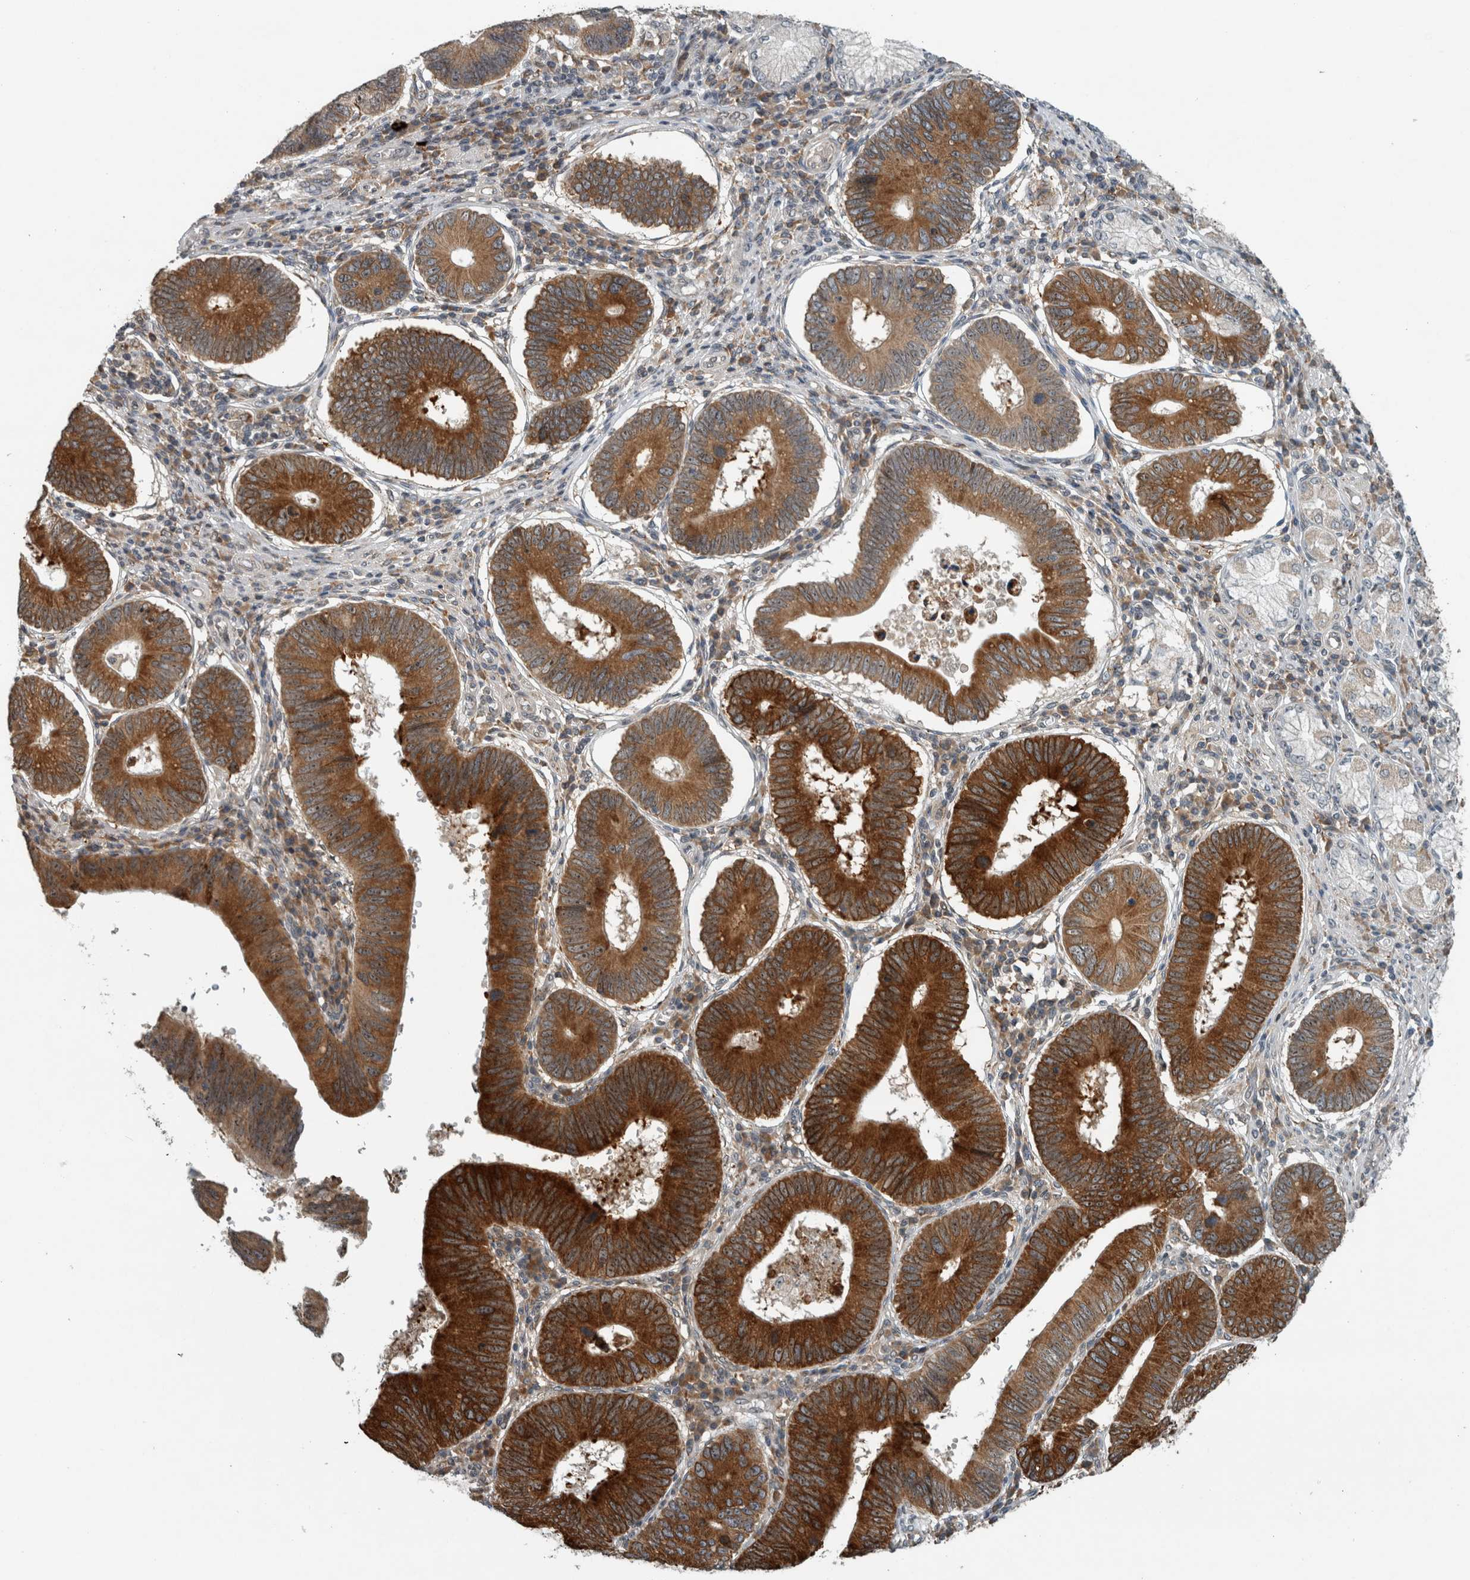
{"staining": {"intensity": "strong", "quantity": "25%-75%", "location": "cytoplasmic/membranous"}, "tissue": "stomach cancer", "cell_type": "Tumor cells", "image_type": "cancer", "snomed": [{"axis": "morphology", "description": "Adenocarcinoma, NOS"}, {"axis": "topography", "description": "Stomach"}], "caption": "Tumor cells exhibit high levels of strong cytoplasmic/membranous positivity in about 25%-75% of cells in stomach adenocarcinoma.", "gene": "GPR137B", "patient": {"sex": "male", "age": 59}}